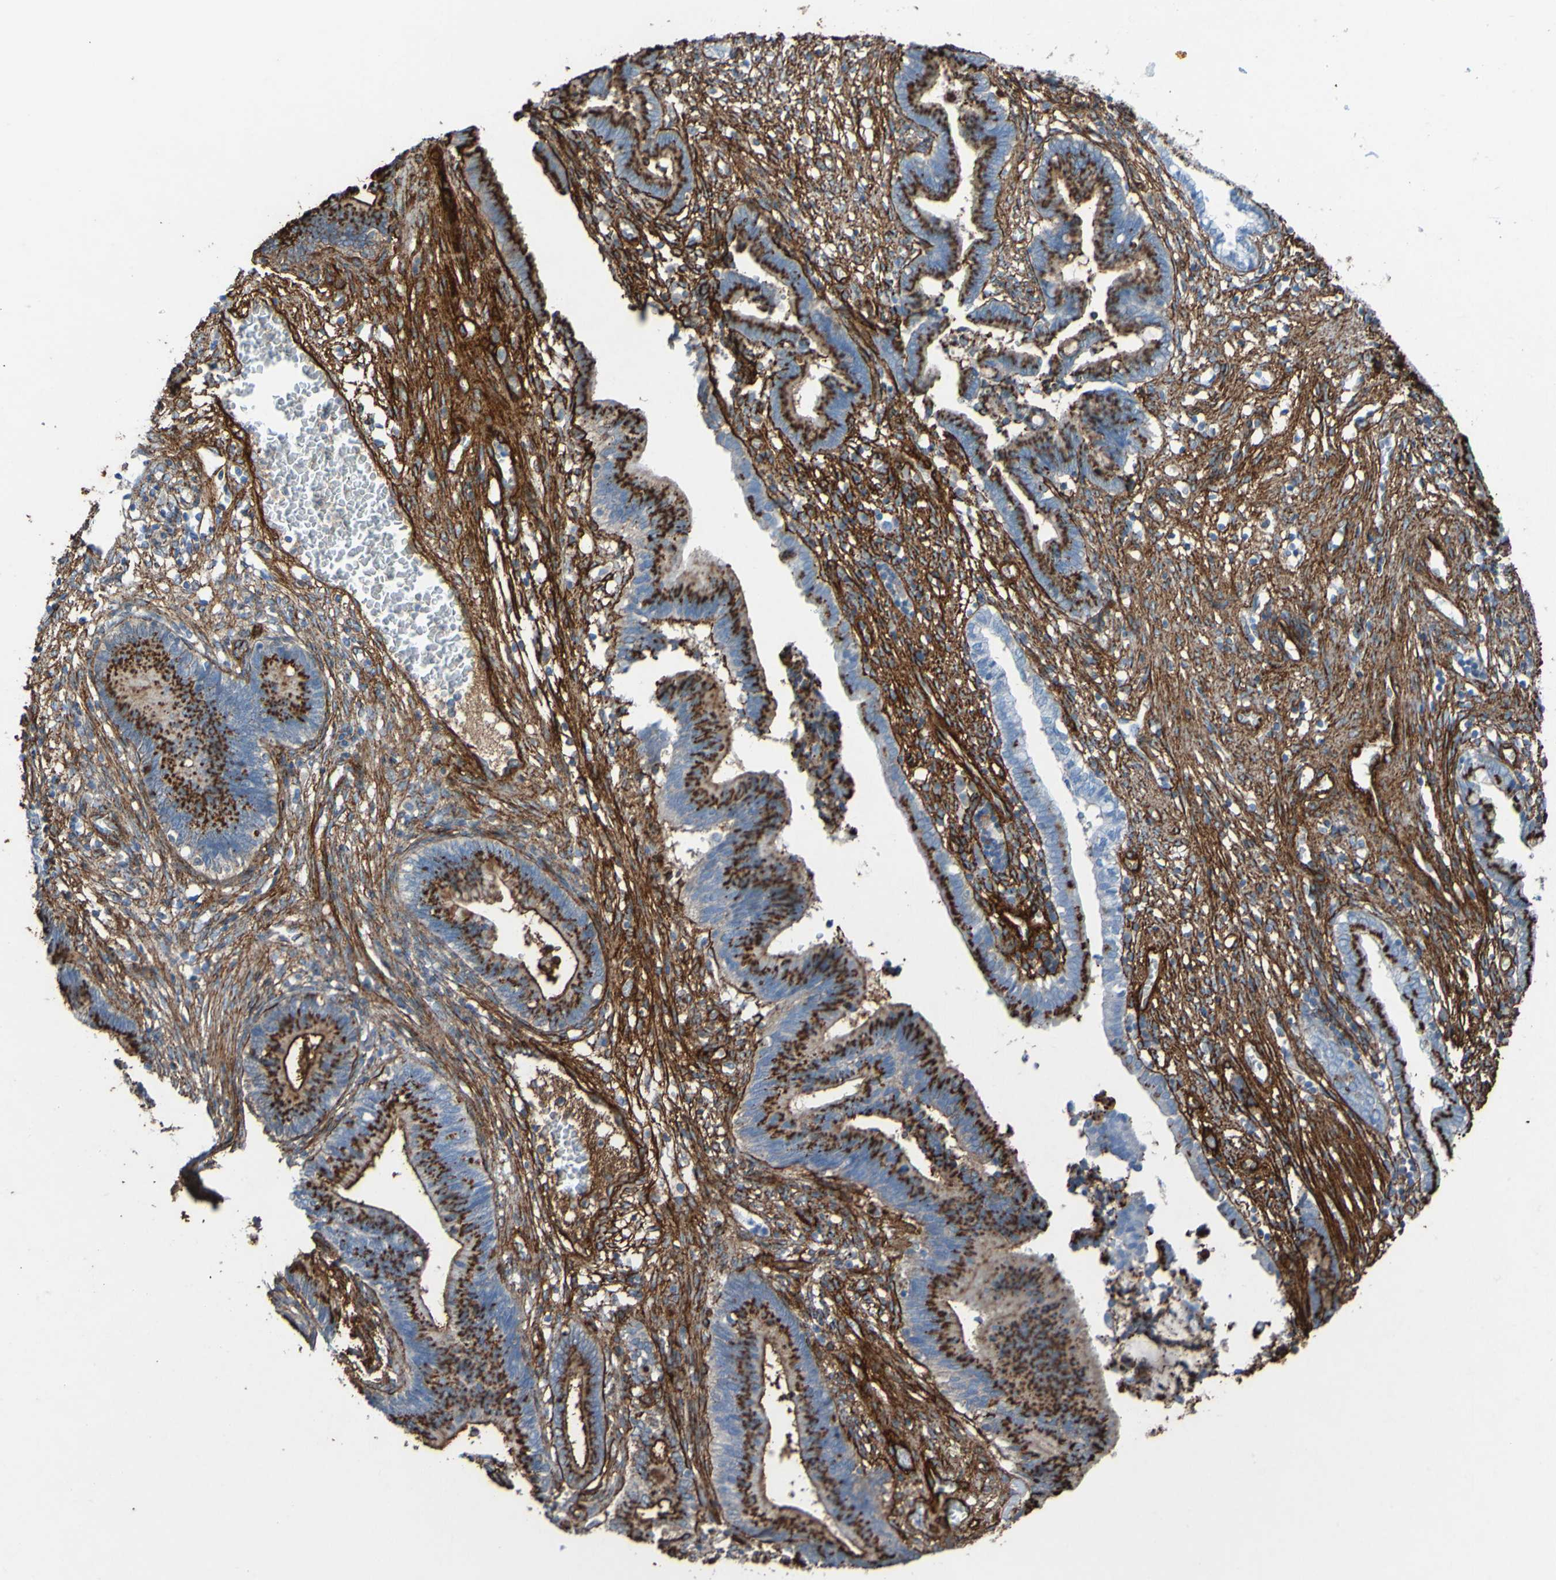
{"staining": {"intensity": "strong", "quantity": ">75%", "location": "cytoplasmic/membranous"}, "tissue": "cervical cancer", "cell_type": "Tumor cells", "image_type": "cancer", "snomed": [{"axis": "morphology", "description": "Adenocarcinoma, NOS"}, {"axis": "topography", "description": "Cervix"}], "caption": "An image of human cervical cancer stained for a protein exhibits strong cytoplasmic/membranous brown staining in tumor cells.", "gene": "COL4A2", "patient": {"sex": "female", "age": 44}}